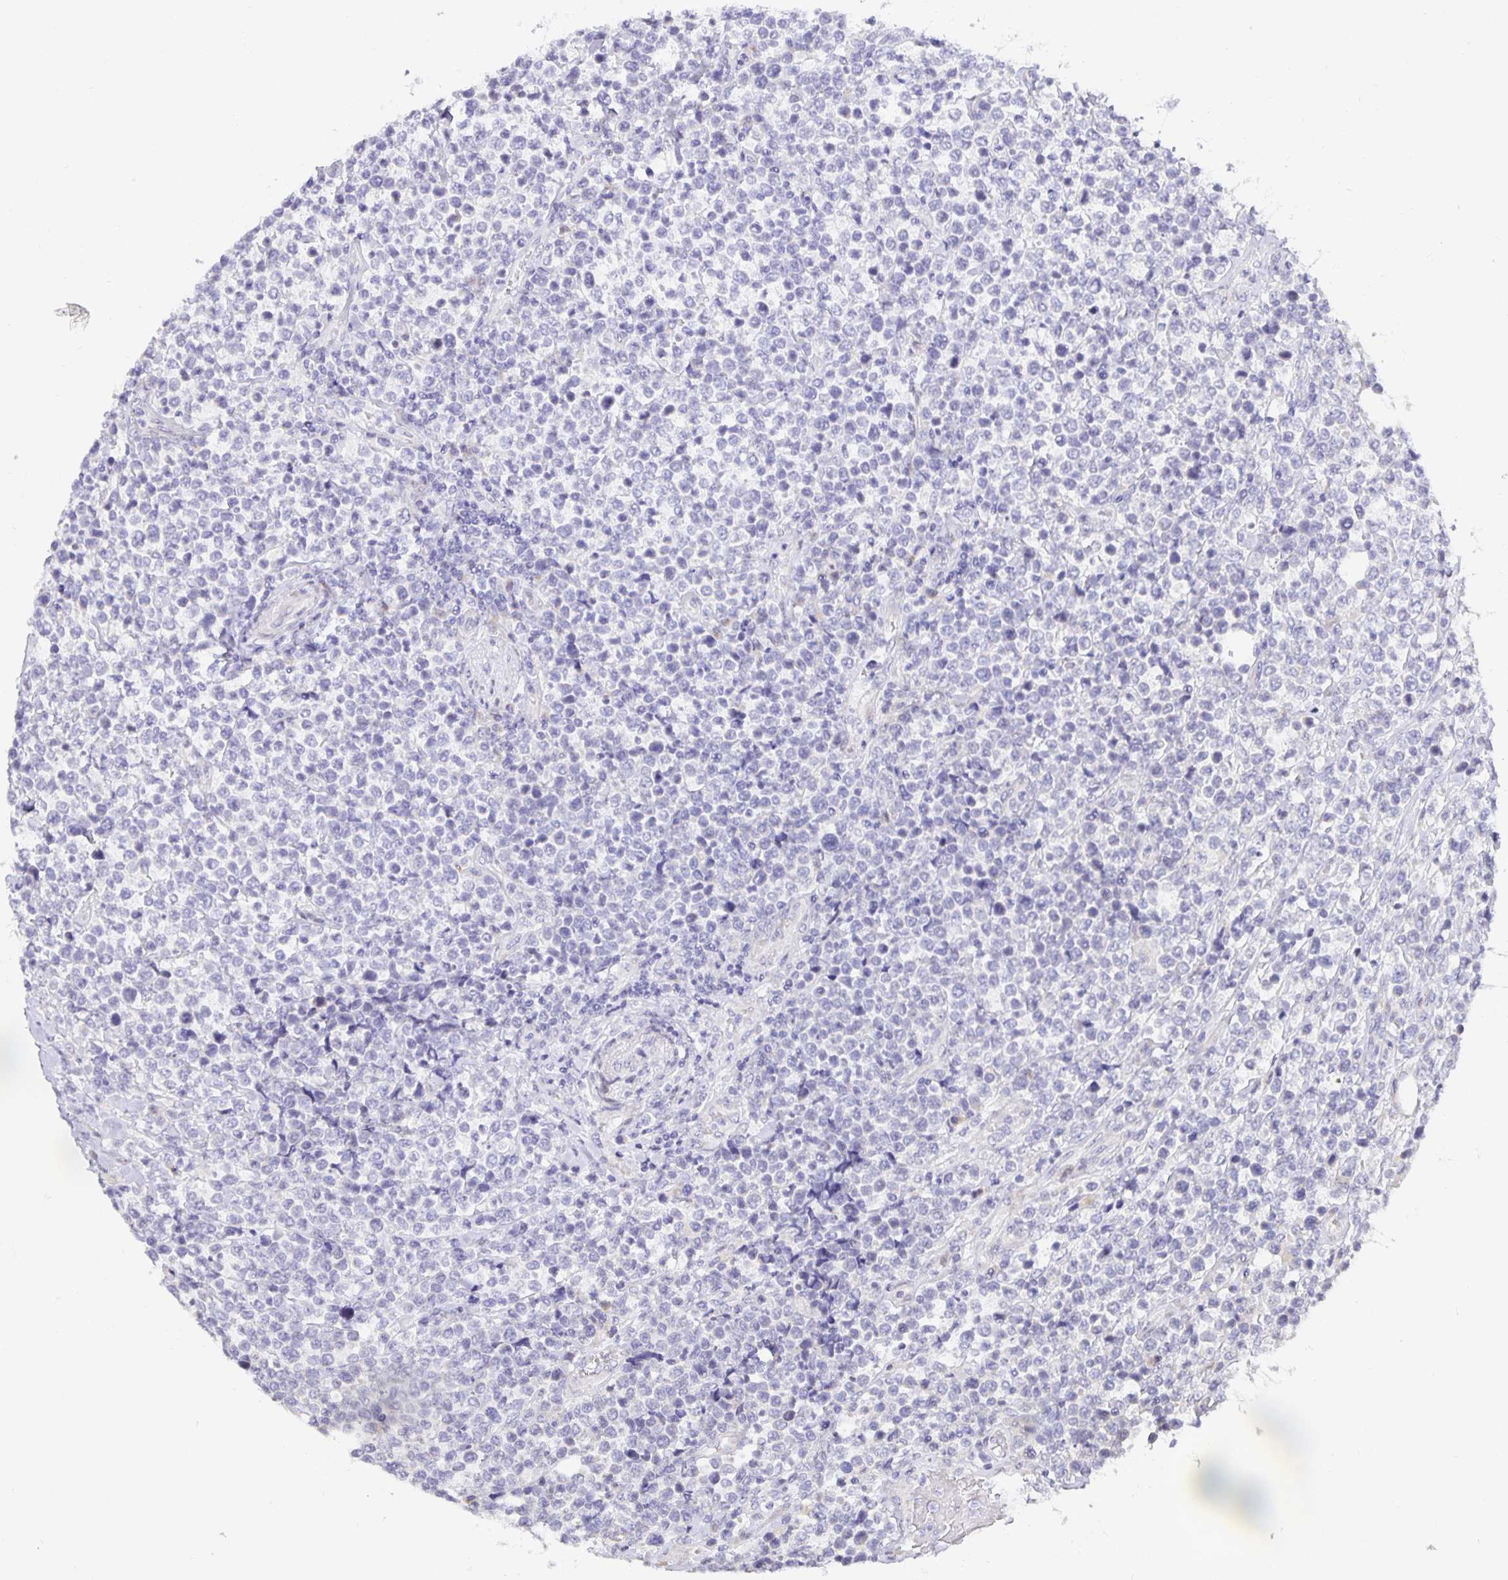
{"staining": {"intensity": "negative", "quantity": "none", "location": "none"}, "tissue": "lymphoma", "cell_type": "Tumor cells", "image_type": "cancer", "snomed": [{"axis": "morphology", "description": "Malignant lymphoma, non-Hodgkin's type, High grade"}, {"axis": "topography", "description": "Soft tissue"}], "caption": "There is no significant positivity in tumor cells of malignant lymphoma, non-Hodgkin's type (high-grade).", "gene": "TJP3", "patient": {"sex": "female", "age": 56}}